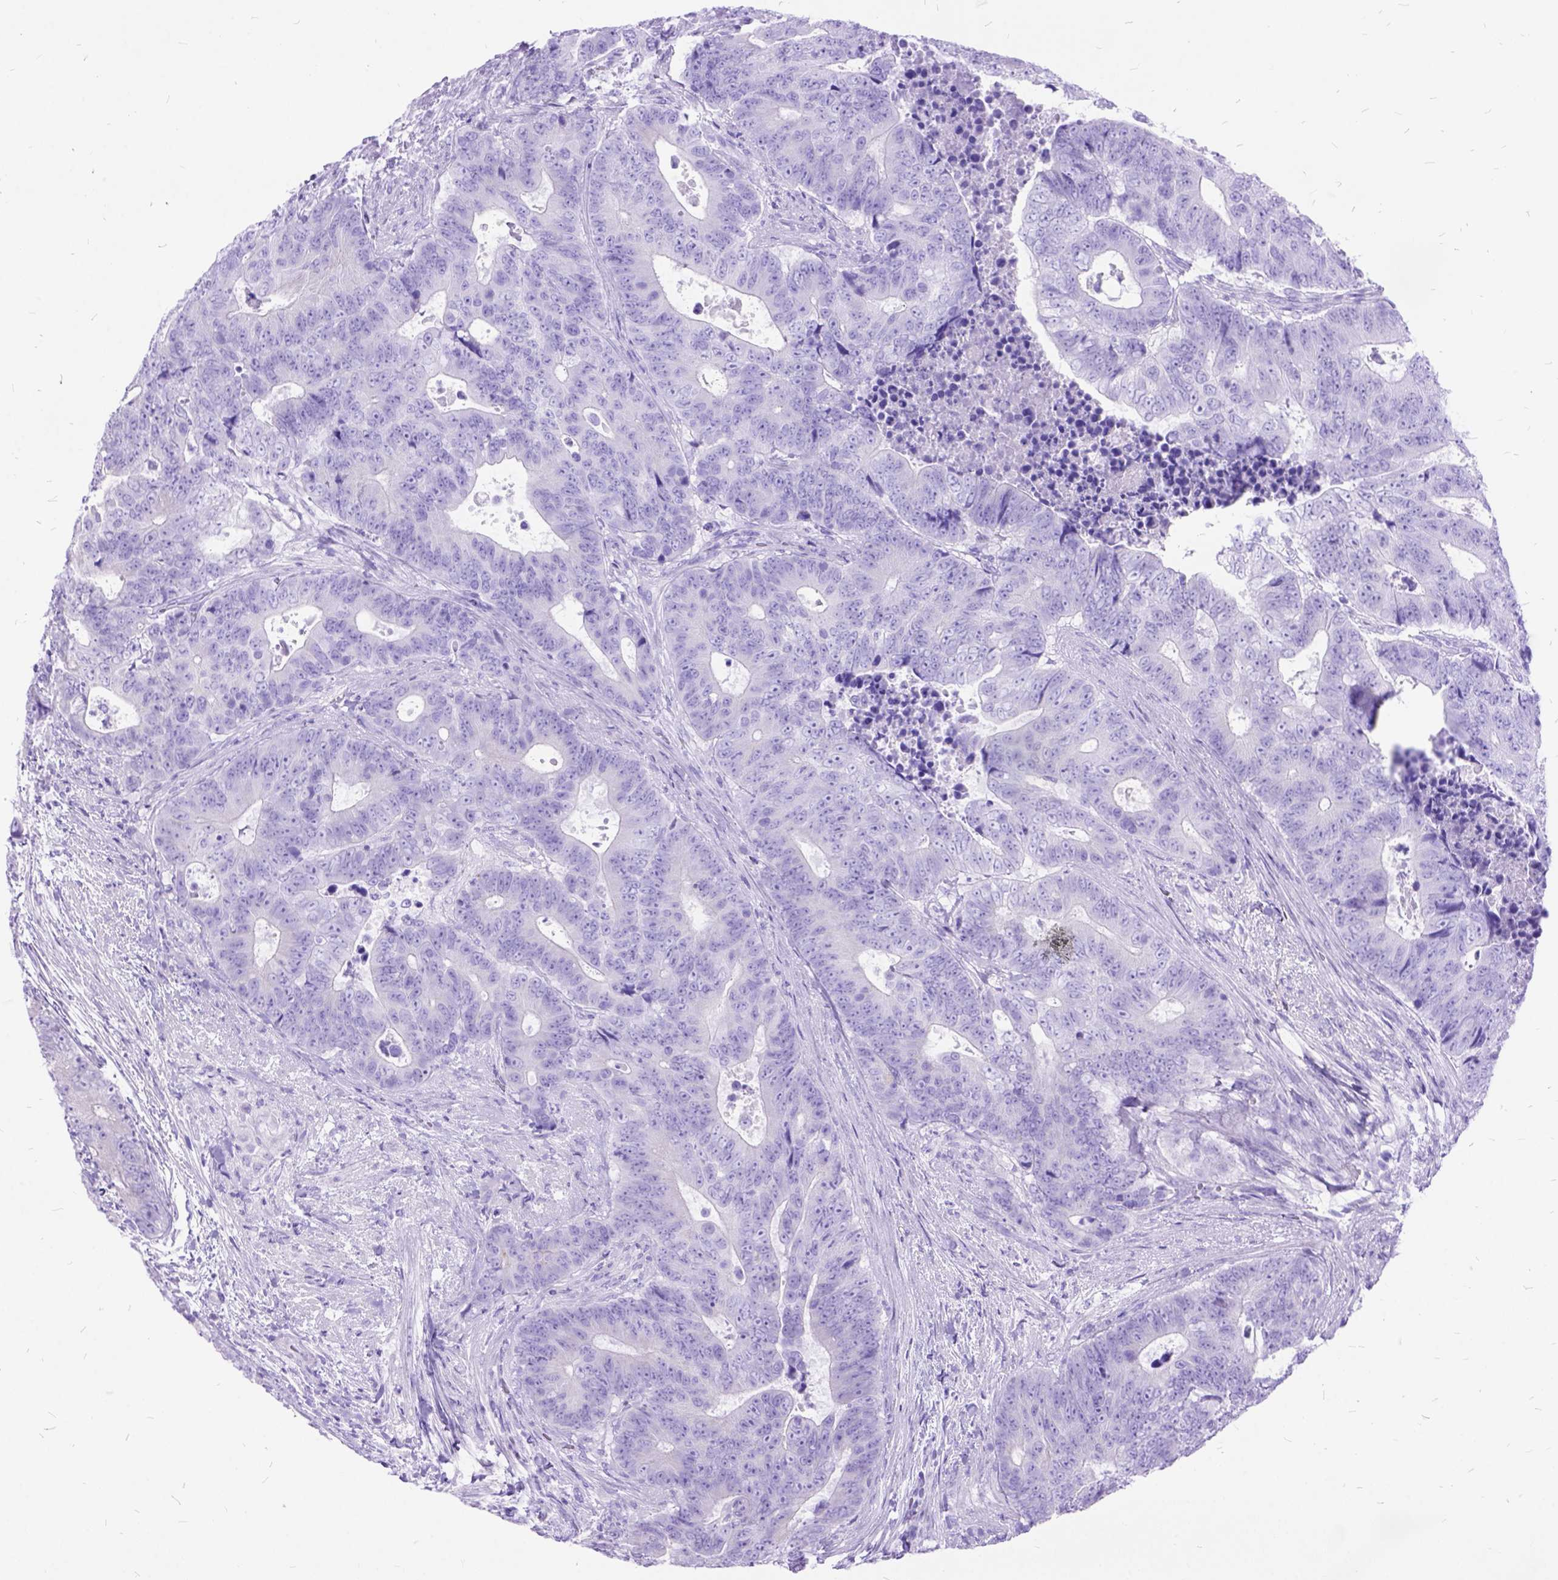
{"staining": {"intensity": "negative", "quantity": "none", "location": "none"}, "tissue": "colorectal cancer", "cell_type": "Tumor cells", "image_type": "cancer", "snomed": [{"axis": "morphology", "description": "Adenocarcinoma, NOS"}, {"axis": "topography", "description": "Colon"}], "caption": "Adenocarcinoma (colorectal) was stained to show a protein in brown. There is no significant expression in tumor cells.", "gene": "DNAH2", "patient": {"sex": "female", "age": 48}}